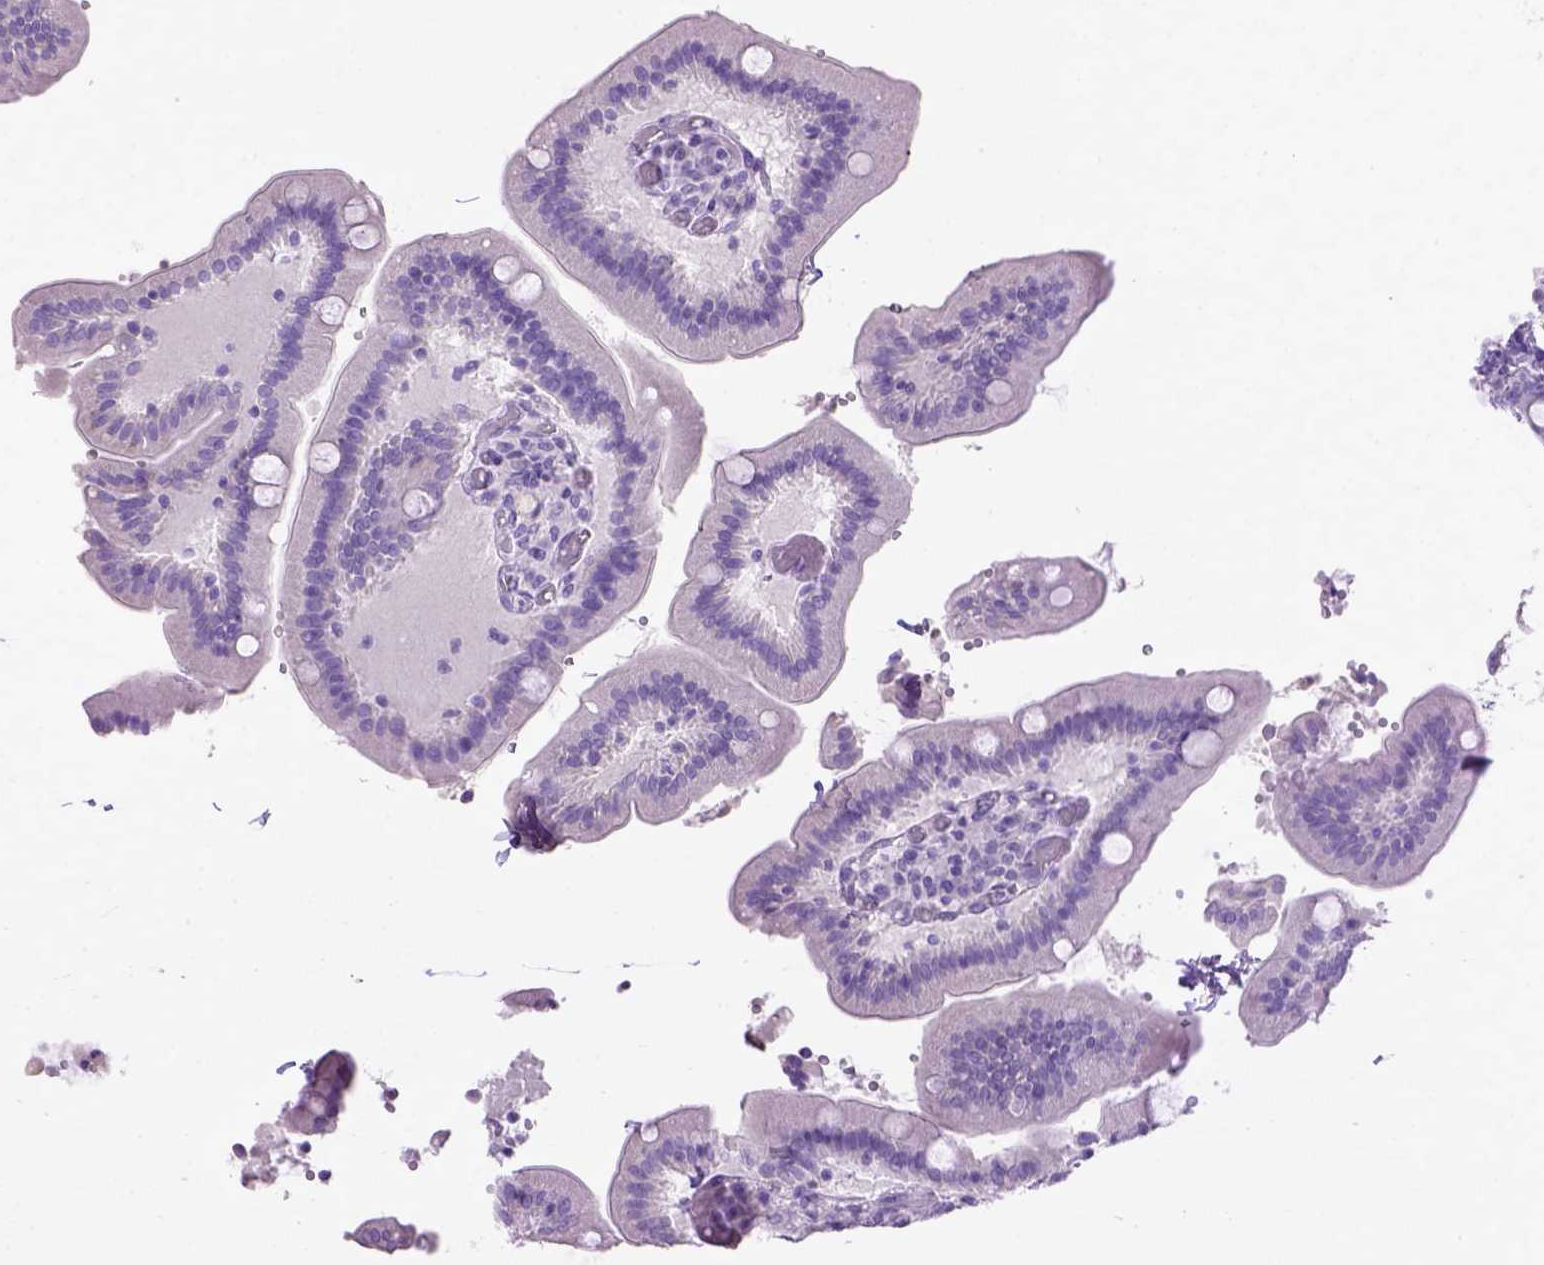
{"staining": {"intensity": "negative", "quantity": "none", "location": "none"}, "tissue": "duodenum", "cell_type": "Glandular cells", "image_type": "normal", "snomed": [{"axis": "morphology", "description": "Normal tissue, NOS"}, {"axis": "topography", "description": "Duodenum"}], "caption": "This is a photomicrograph of IHC staining of benign duodenum, which shows no positivity in glandular cells. (Stains: DAB immunohistochemistry (IHC) with hematoxylin counter stain, Microscopy: brightfield microscopy at high magnification).", "gene": "CYP24A1", "patient": {"sex": "female", "age": 62}}